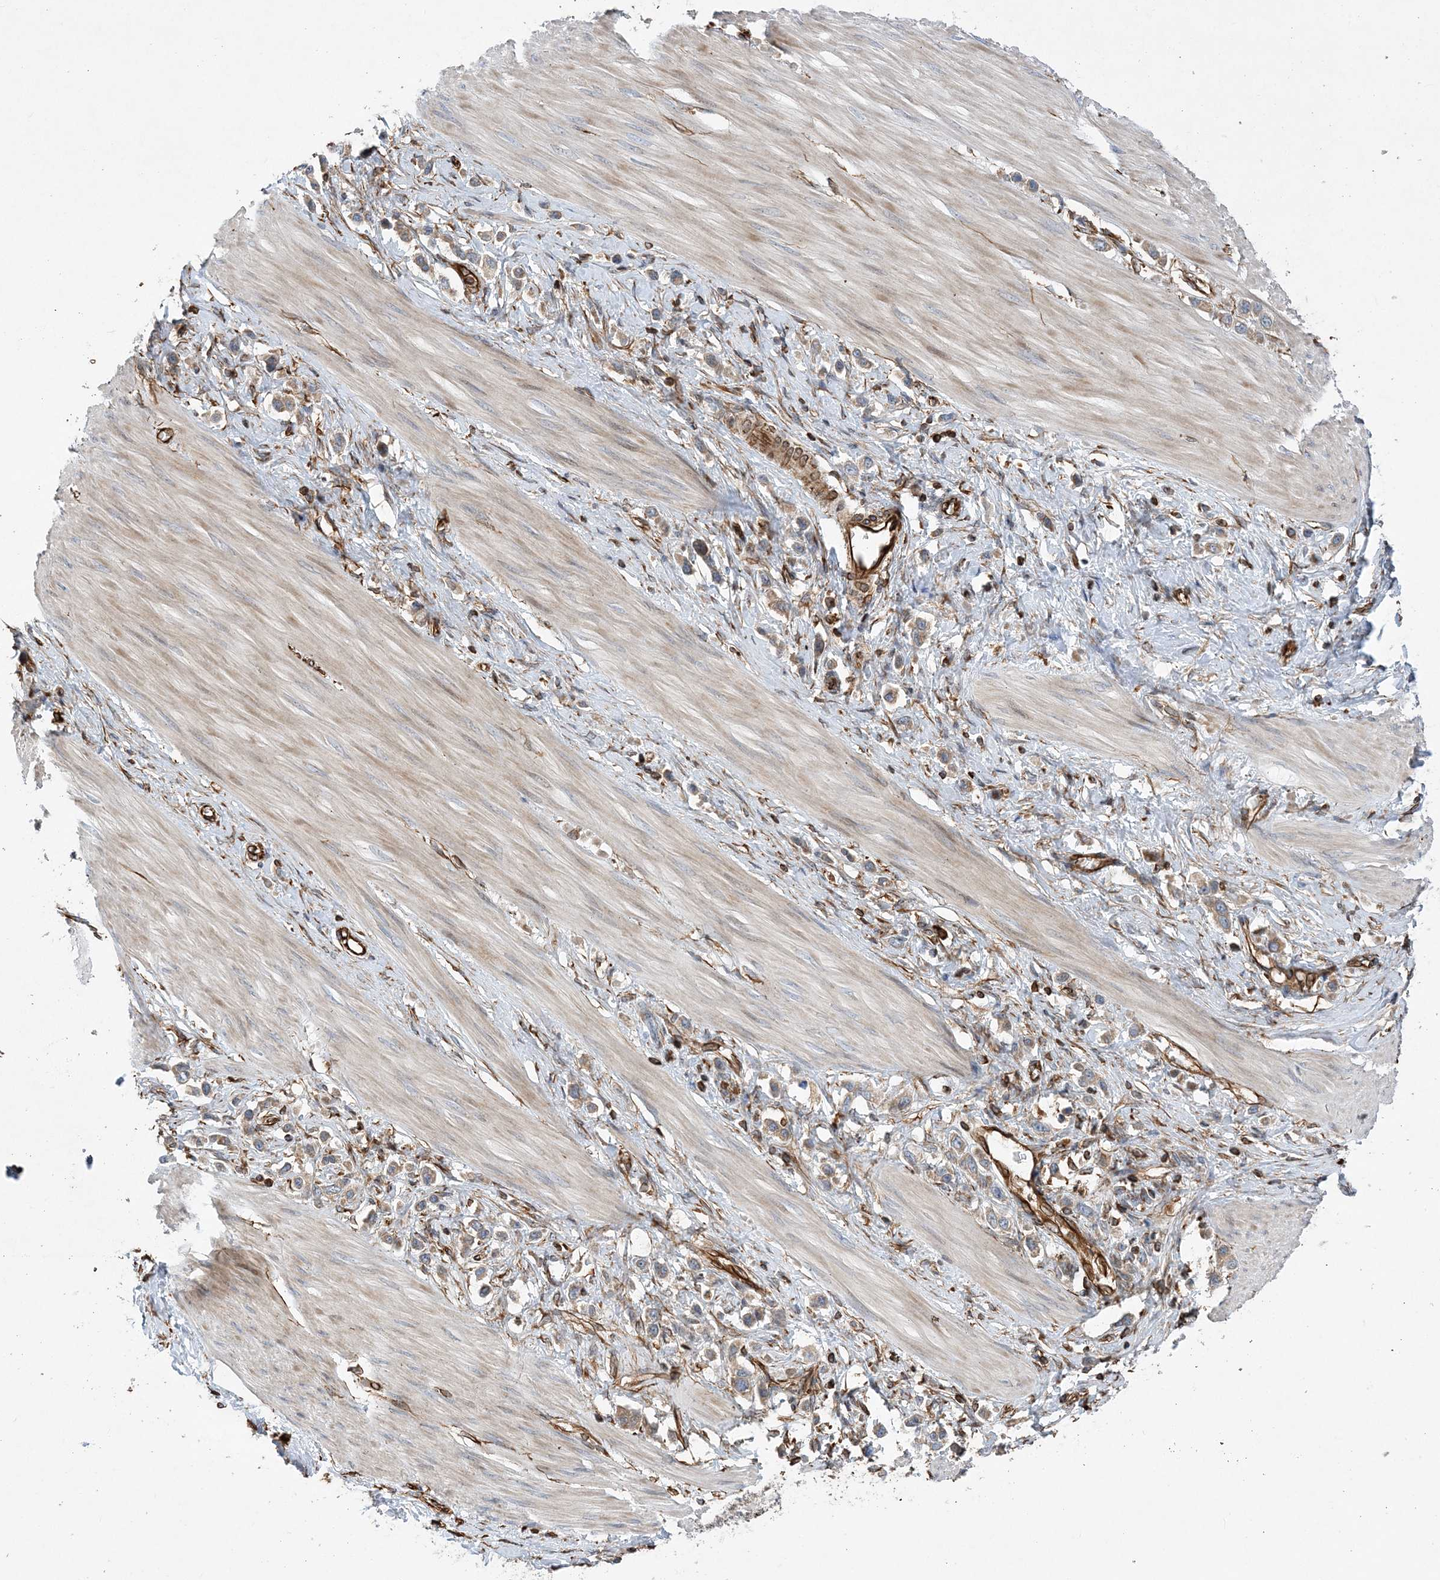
{"staining": {"intensity": "weak", "quantity": "25%-75%", "location": "cytoplasmic/membranous"}, "tissue": "stomach cancer", "cell_type": "Tumor cells", "image_type": "cancer", "snomed": [{"axis": "morphology", "description": "Adenocarcinoma, NOS"}, {"axis": "topography", "description": "Stomach"}], "caption": "A brown stain labels weak cytoplasmic/membranous positivity of a protein in stomach cancer tumor cells.", "gene": "FAM114A2", "patient": {"sex": "female", "age": 65}}